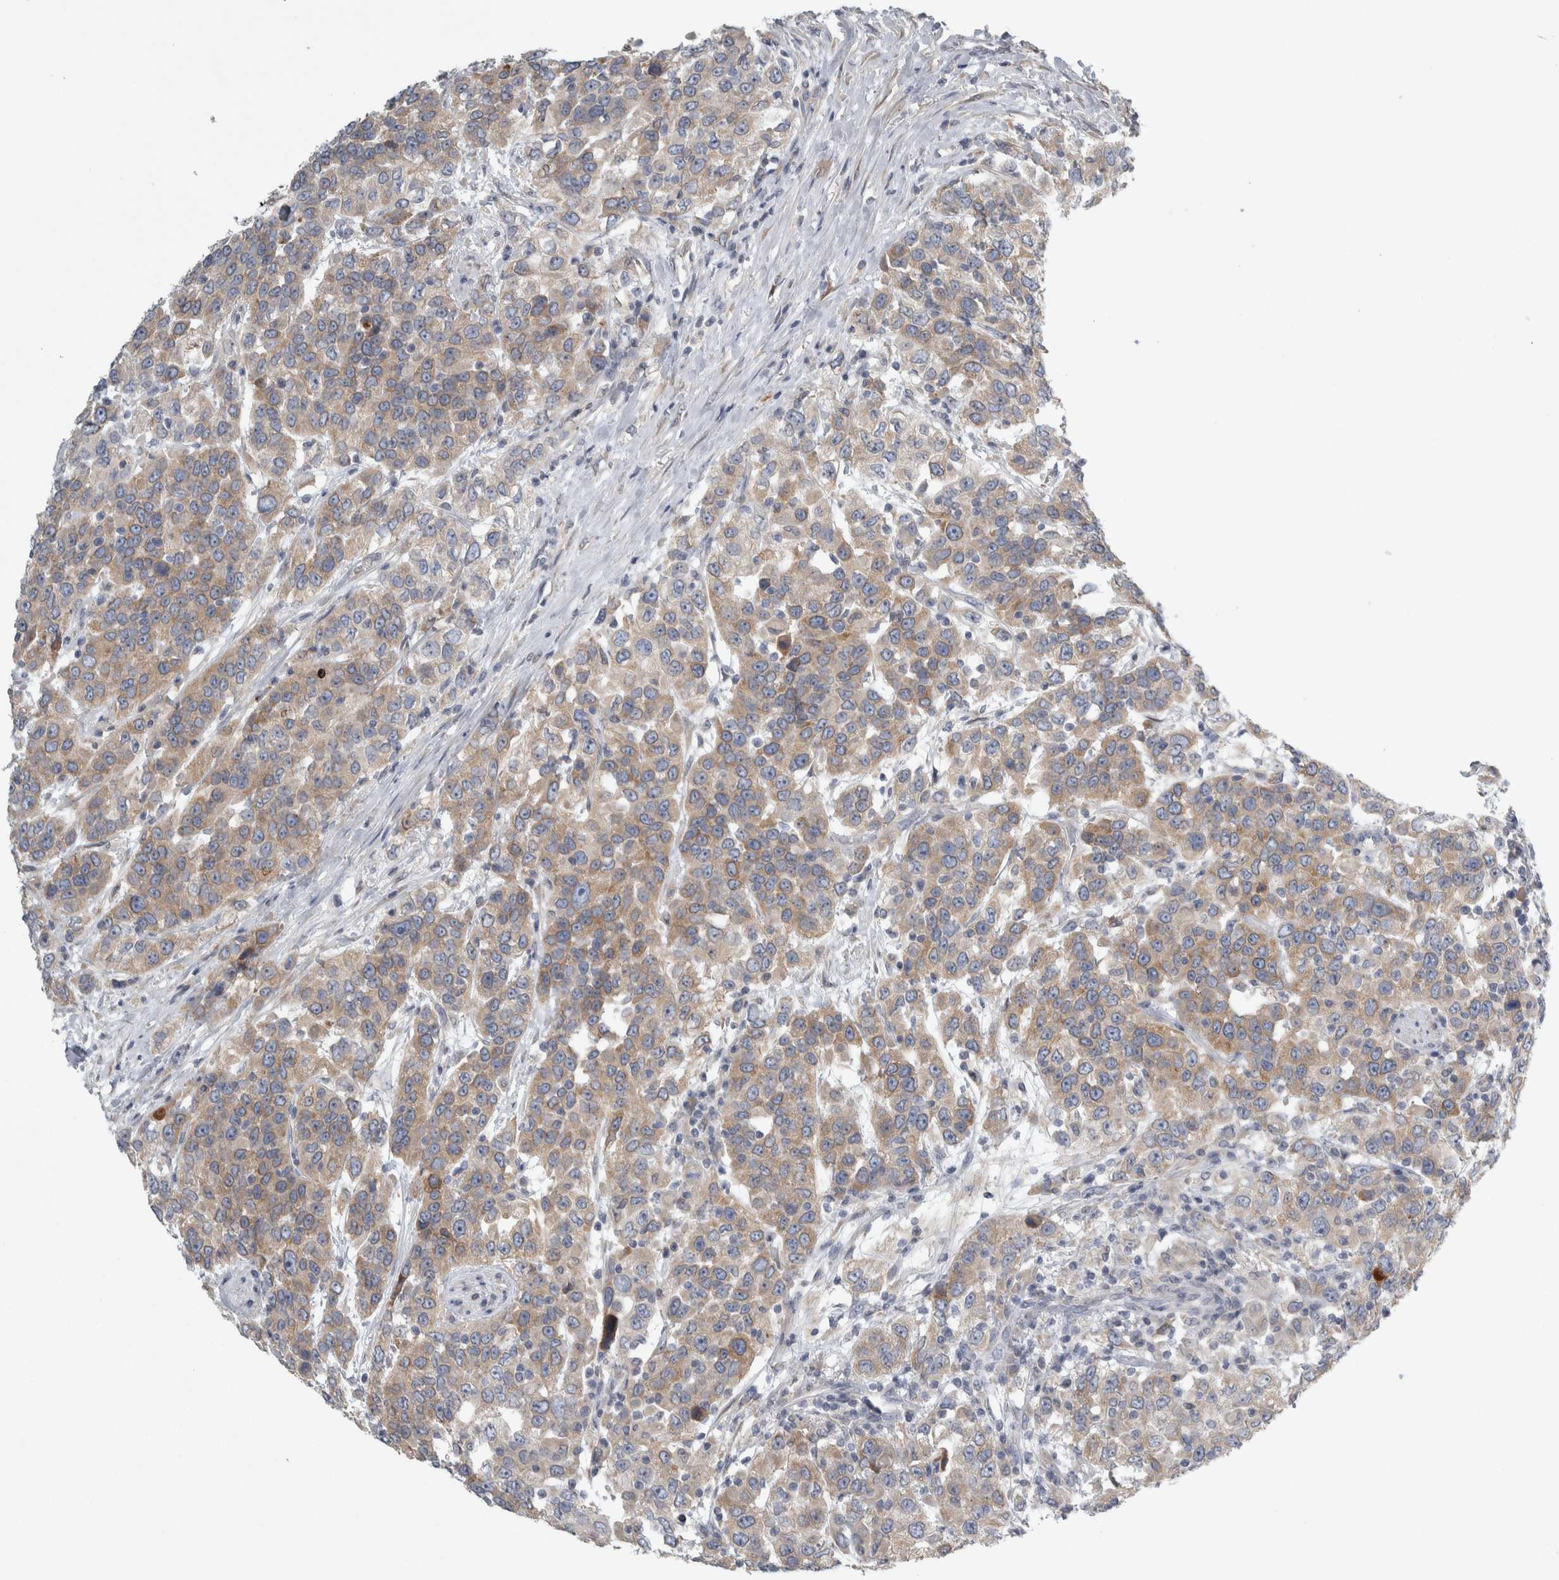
{"staining": {"intensity": "moderate", "quantity": ">75%", "location": "cytoplasmic/membranous"}, "tissue": "urothelial cancer", "cell_type": "Tumor cells", "image_type": "cancer", "snomed": [{"axis": "morphology", "description": "Urothelial carcinoma, High grade"}, {"axis": "topography", "description": "Urinary bladder"}], "caption": "A micrograph of urothelial carcinoma (high-grade) stained for a protein exhibits moderate cytoplasmic/membranous brown staining in tumor cells.", "gene": "SIGMAR1", "patient": {"sex": "female", "age": 80}}